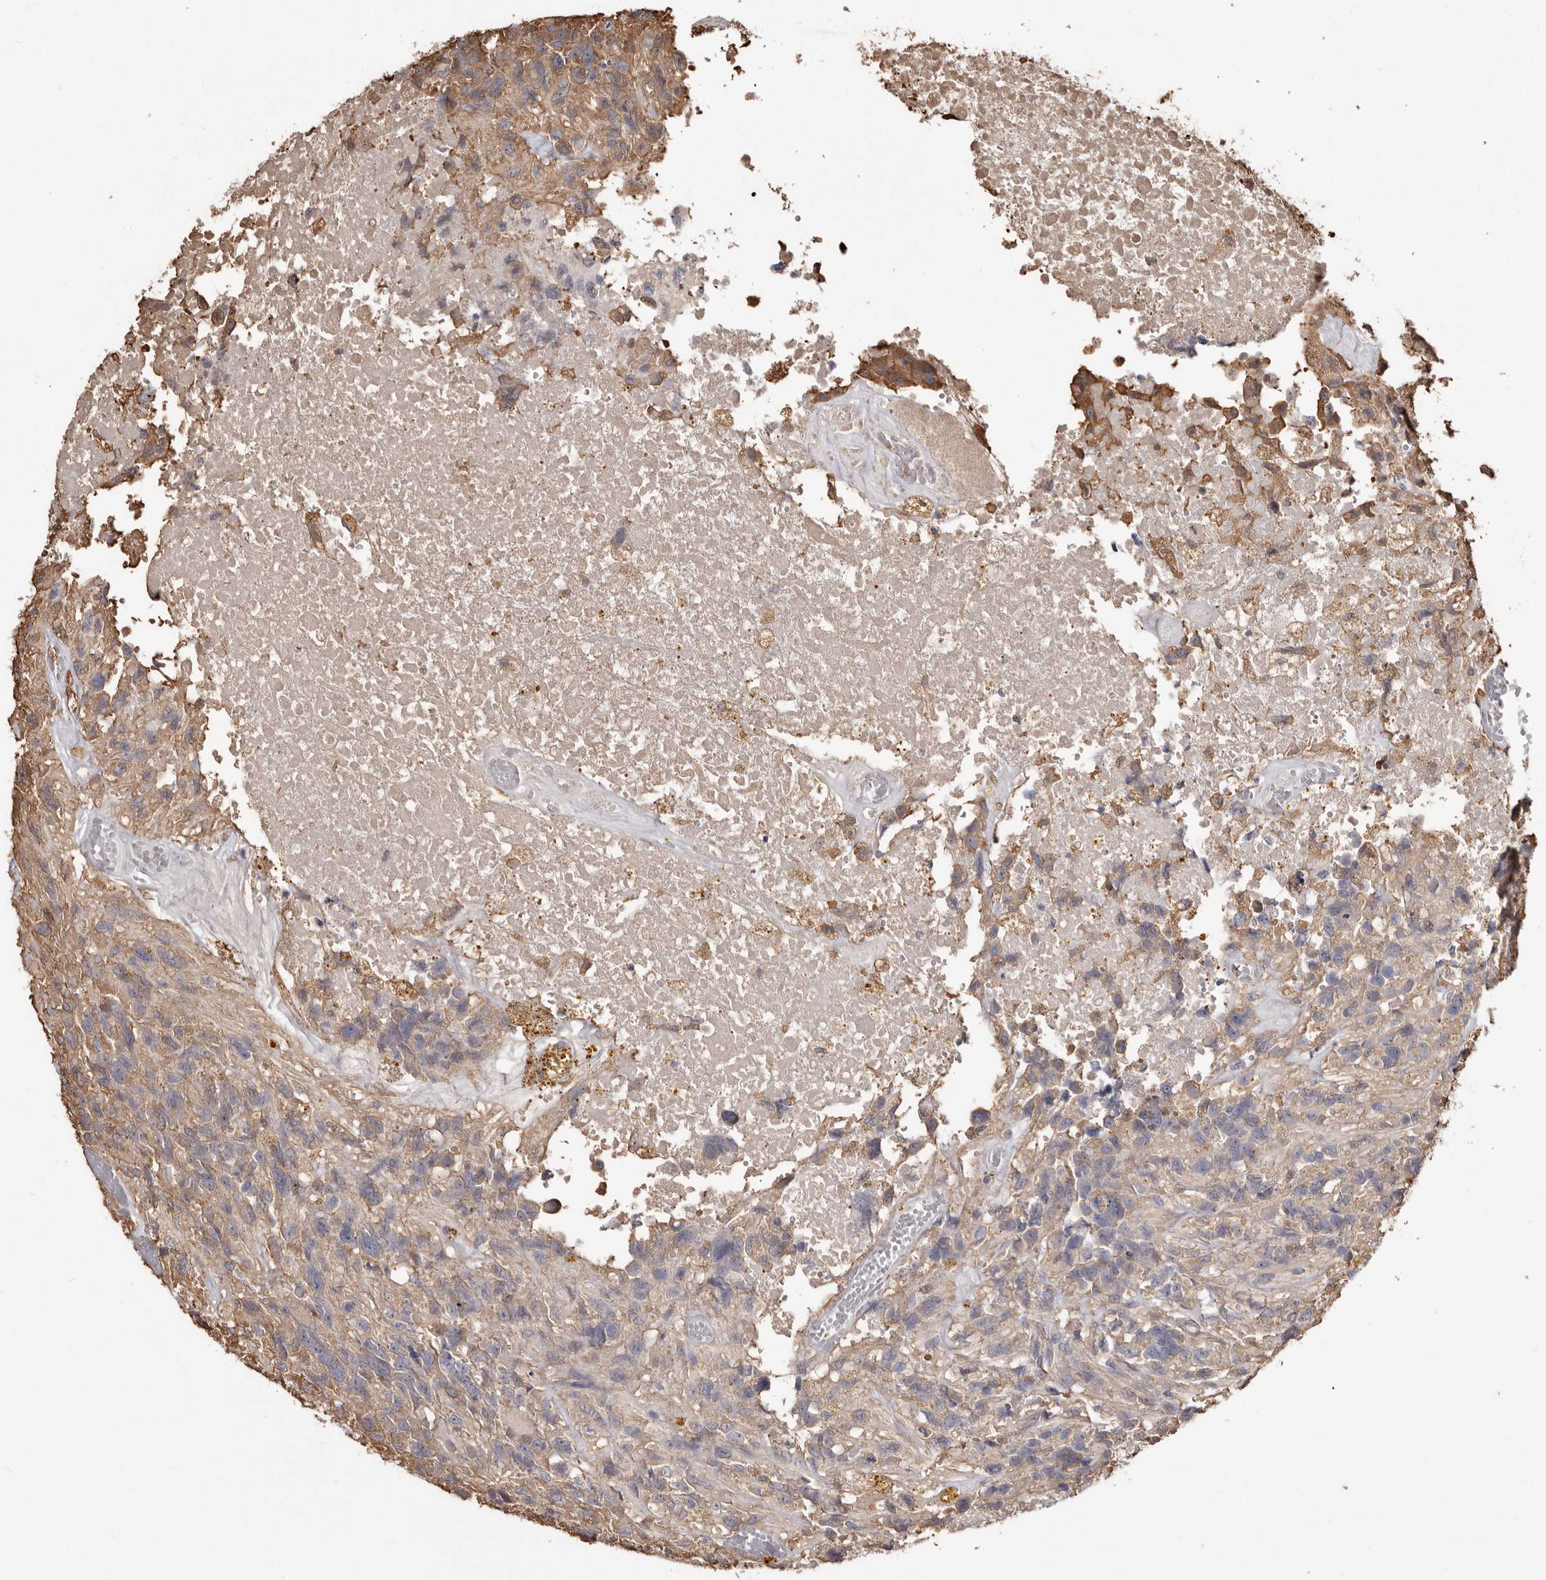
{"staining": {"intensity": "weak", "quantity": "<25%", "location": "cytoplasmic/membranous"}, "tissue": "glioma", "cell_type": "Tumor cells", "image_type": "cancer", "snomed": [{"axis": "morphology", "description": "Glioma, malignant, High grade"}, {"axis": "topography", "description": "Brain"}], "caption": "IHC micrograph of glioma stained for a protein (brown), which reveals no staining in tumor cells. (Stains: DAB IHC with hematoxylin counter stain, Microscopy: brightfield microscopy at high magnification).", "gene": "PKM", "patient": {"sex": "male", "age": 69}}